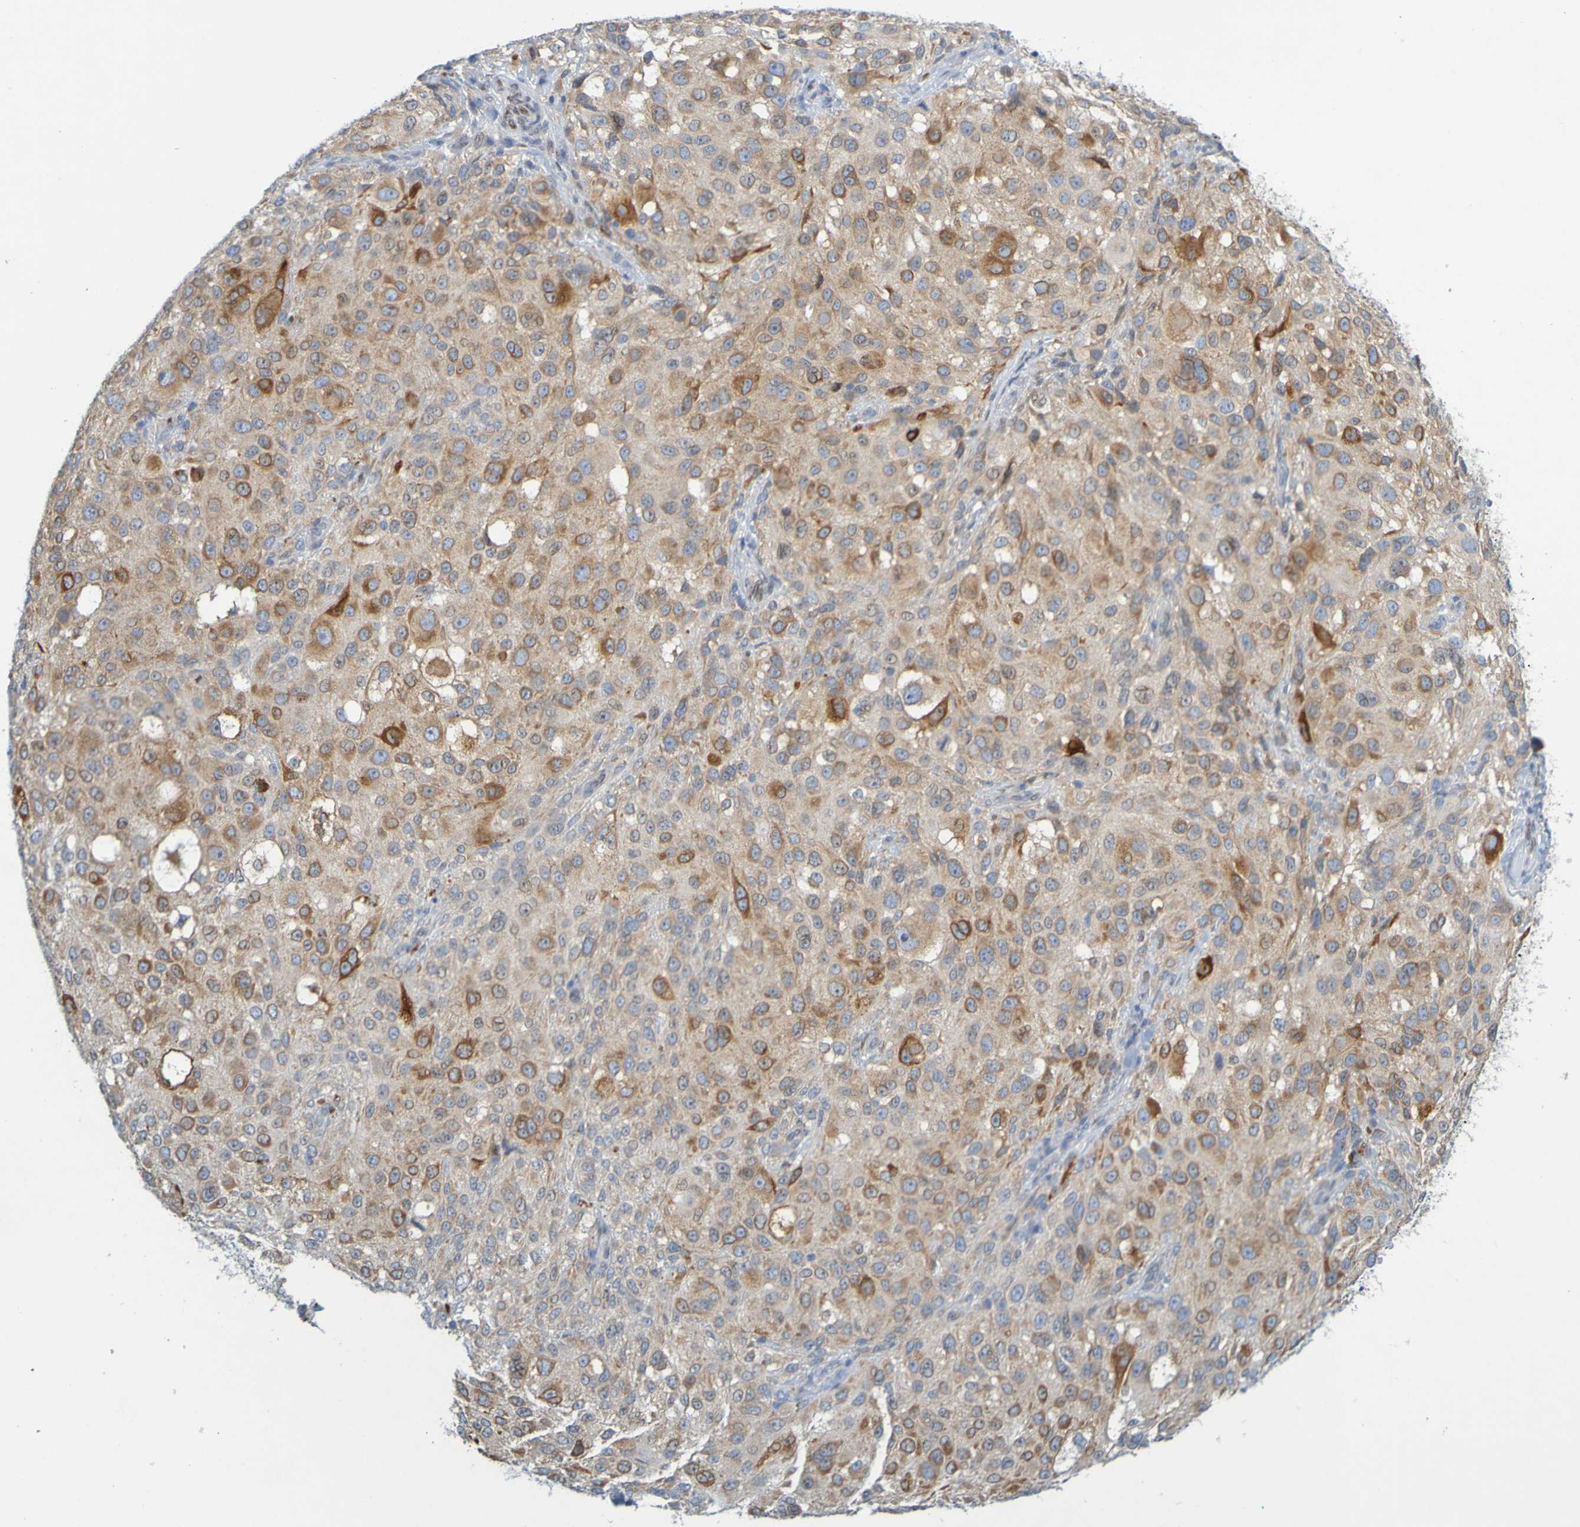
{"staining": {"intensity": "moderate", "quantity": "<25%", "location": "cytoplasmic/membranous"}, "tissue": "melanoma", "cell_type": "Tumor cells", "image_type": "cancer", "snomed": [{"axis": "morphology", "description": "Necrosis, NOS"}, {"axis": "morphology", "description": "Malignant melanoma, NOS"}, {"axis": "topography", "description": "Skin"}], "caption": "Malignant melanoma tissue displays moderate cytoplasmic/membranous staining in approximately <25% of tumor cells", "gene": "MAG", "patient": {"sex": "female", "age": 87}}